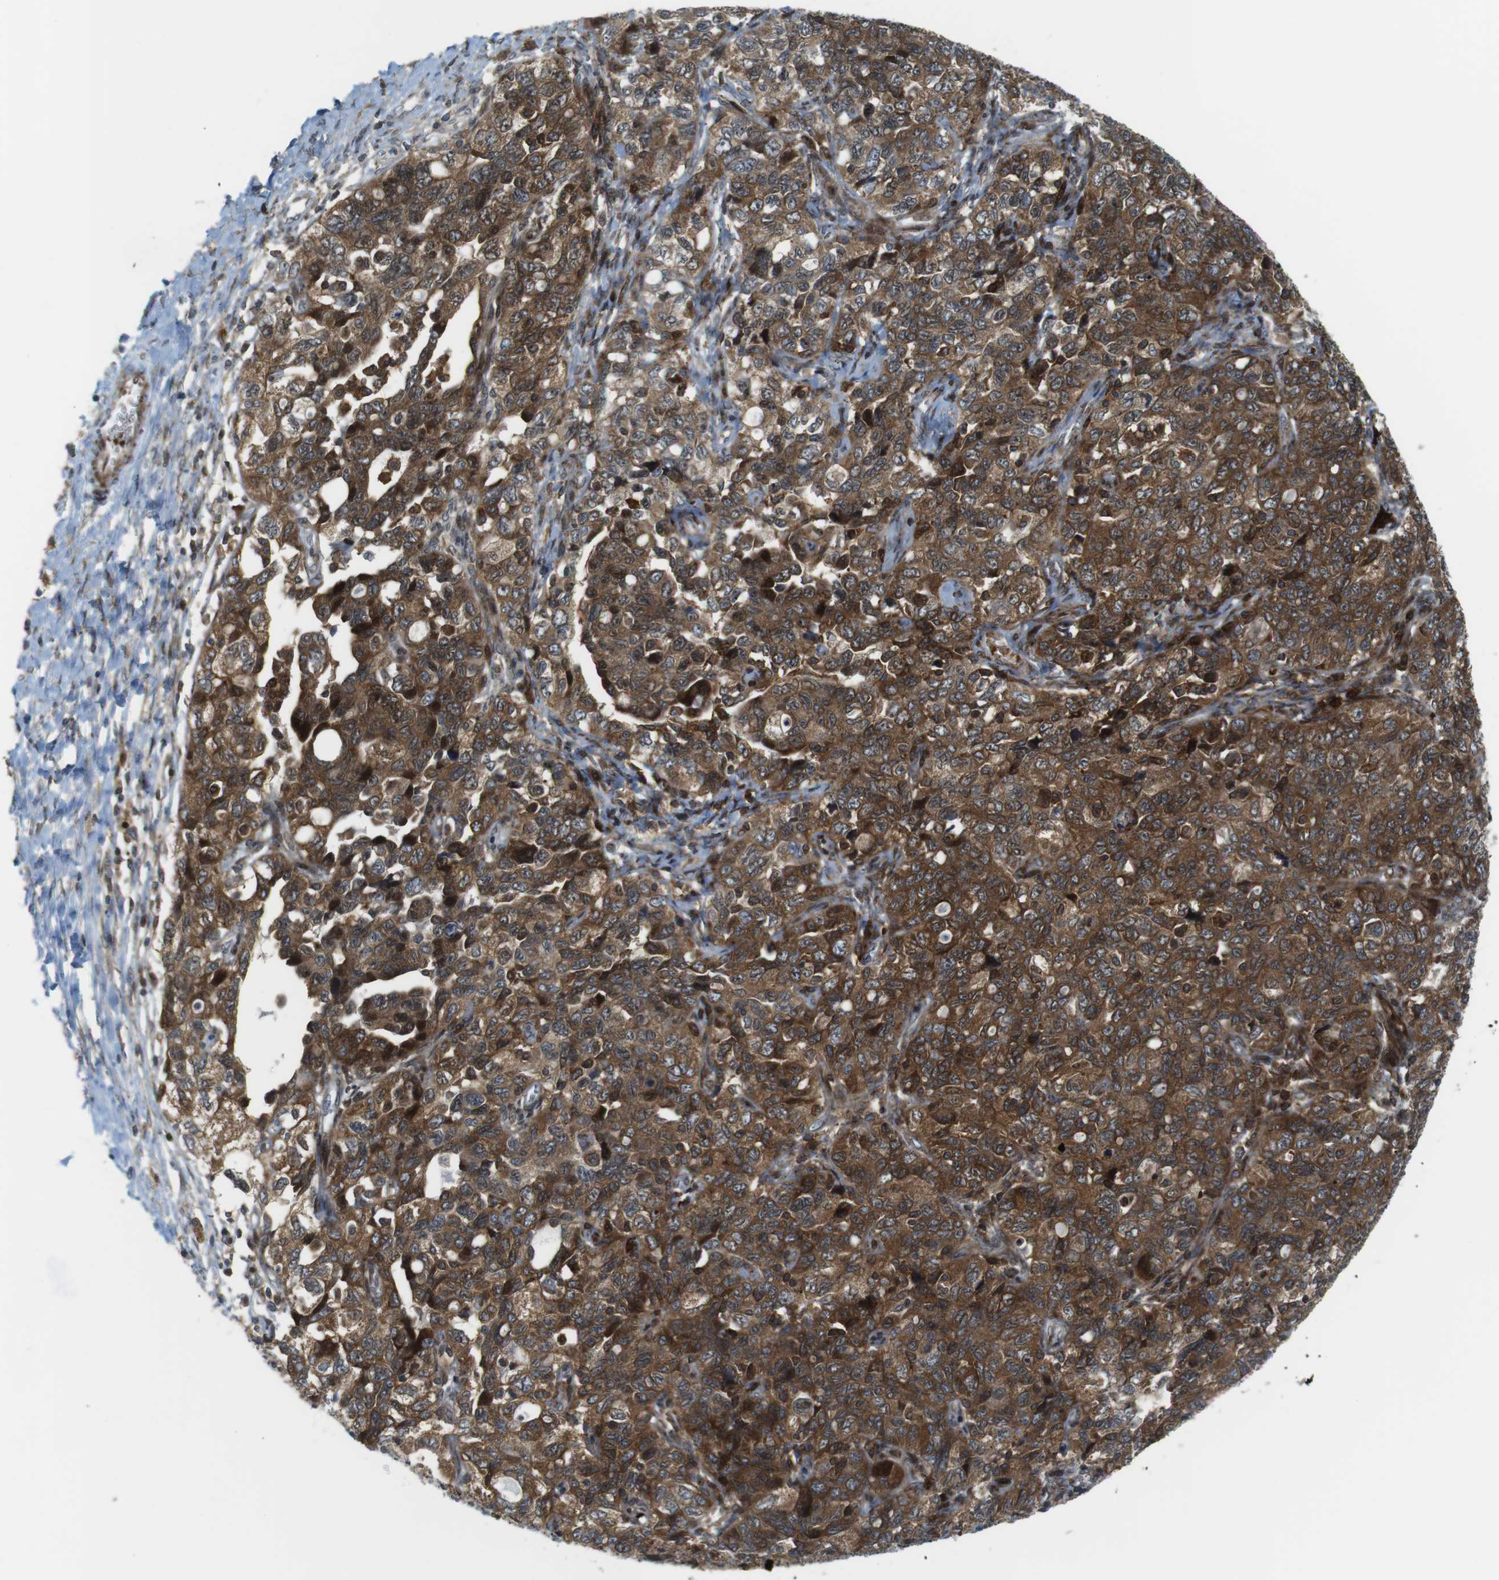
{"staining": {"intensity": "strong", "quantity": "25%-75%", "location": "cytoplasmic/membranous,nuclear"}, "tissue": "ovarian cancer", "cell_type": "Tumor cells", "image_type": "cancer", "snomed": [{"axis": "morphology", "description": "Carcinoma, NOS"}, {"axis": "morphology", "description": "Cystadenocarcinoma, serous, NOS"}, {"axis": "topography", "description": "Ovary"}], "caption": "Human ovarian carcinoma stained with a brown dye exhibits strong cytoplasmic/membranous and nuclear positive staining in approximately 25%-75% of tumor cells.", "gene": "CUL7", "patient": {"sex": "female", "age": 69}}